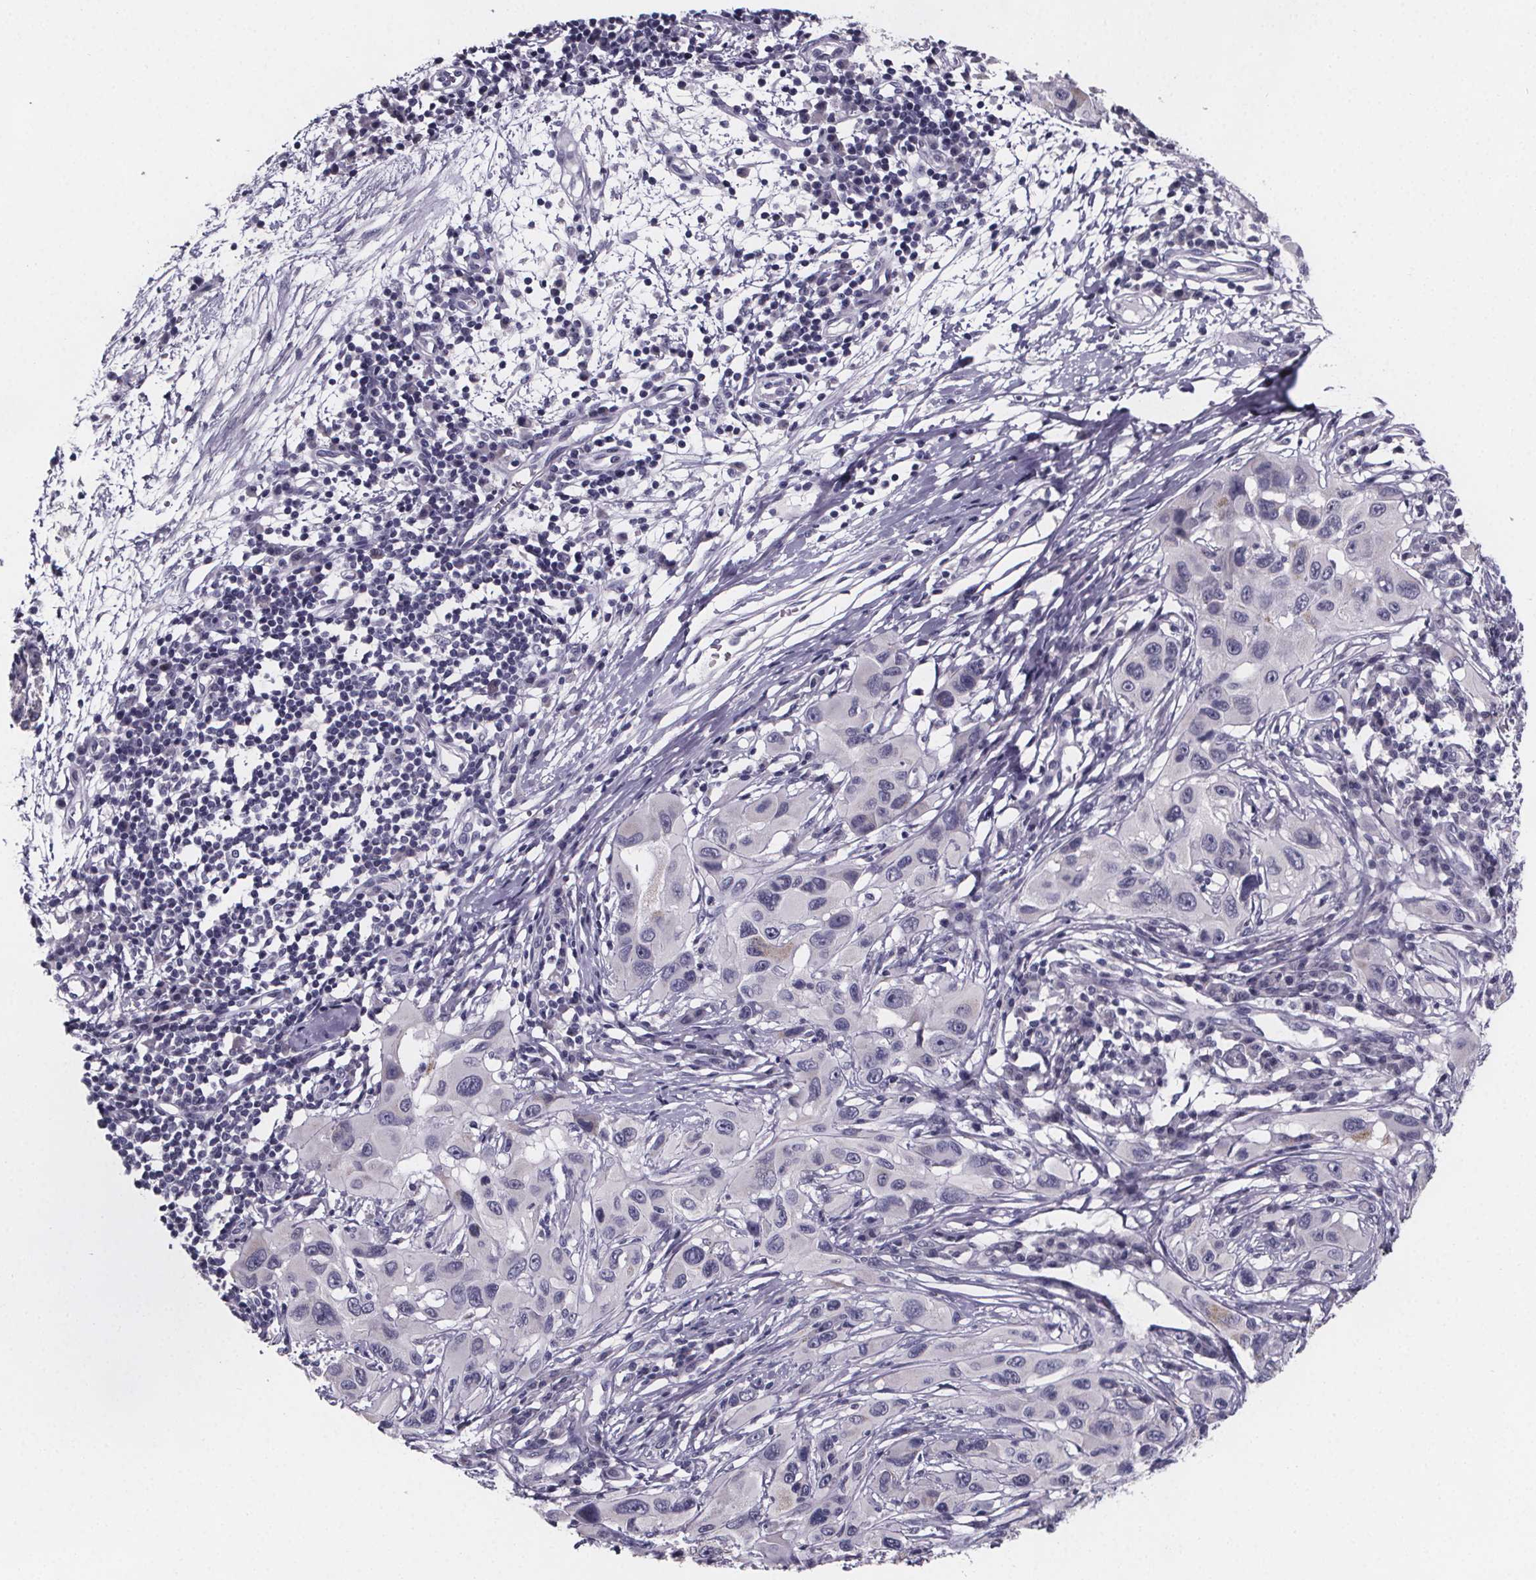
{"staining": {"intensity": "negative", "quantity": "none", "location": "none"}, "tissue": "melanoma", "cell_type": "Tumor cells", "image_type": "cancer", "snomed": [{"axis": "morphology", "description": "Malignant melanoma, NOS"}, {"axis": "topography", "description": "Skin"}], "caption": "The image demonstrates no staining of tumor cells in melanoma.", "gene": "PAH", "patient": {"sex": "male", "age": 53}}